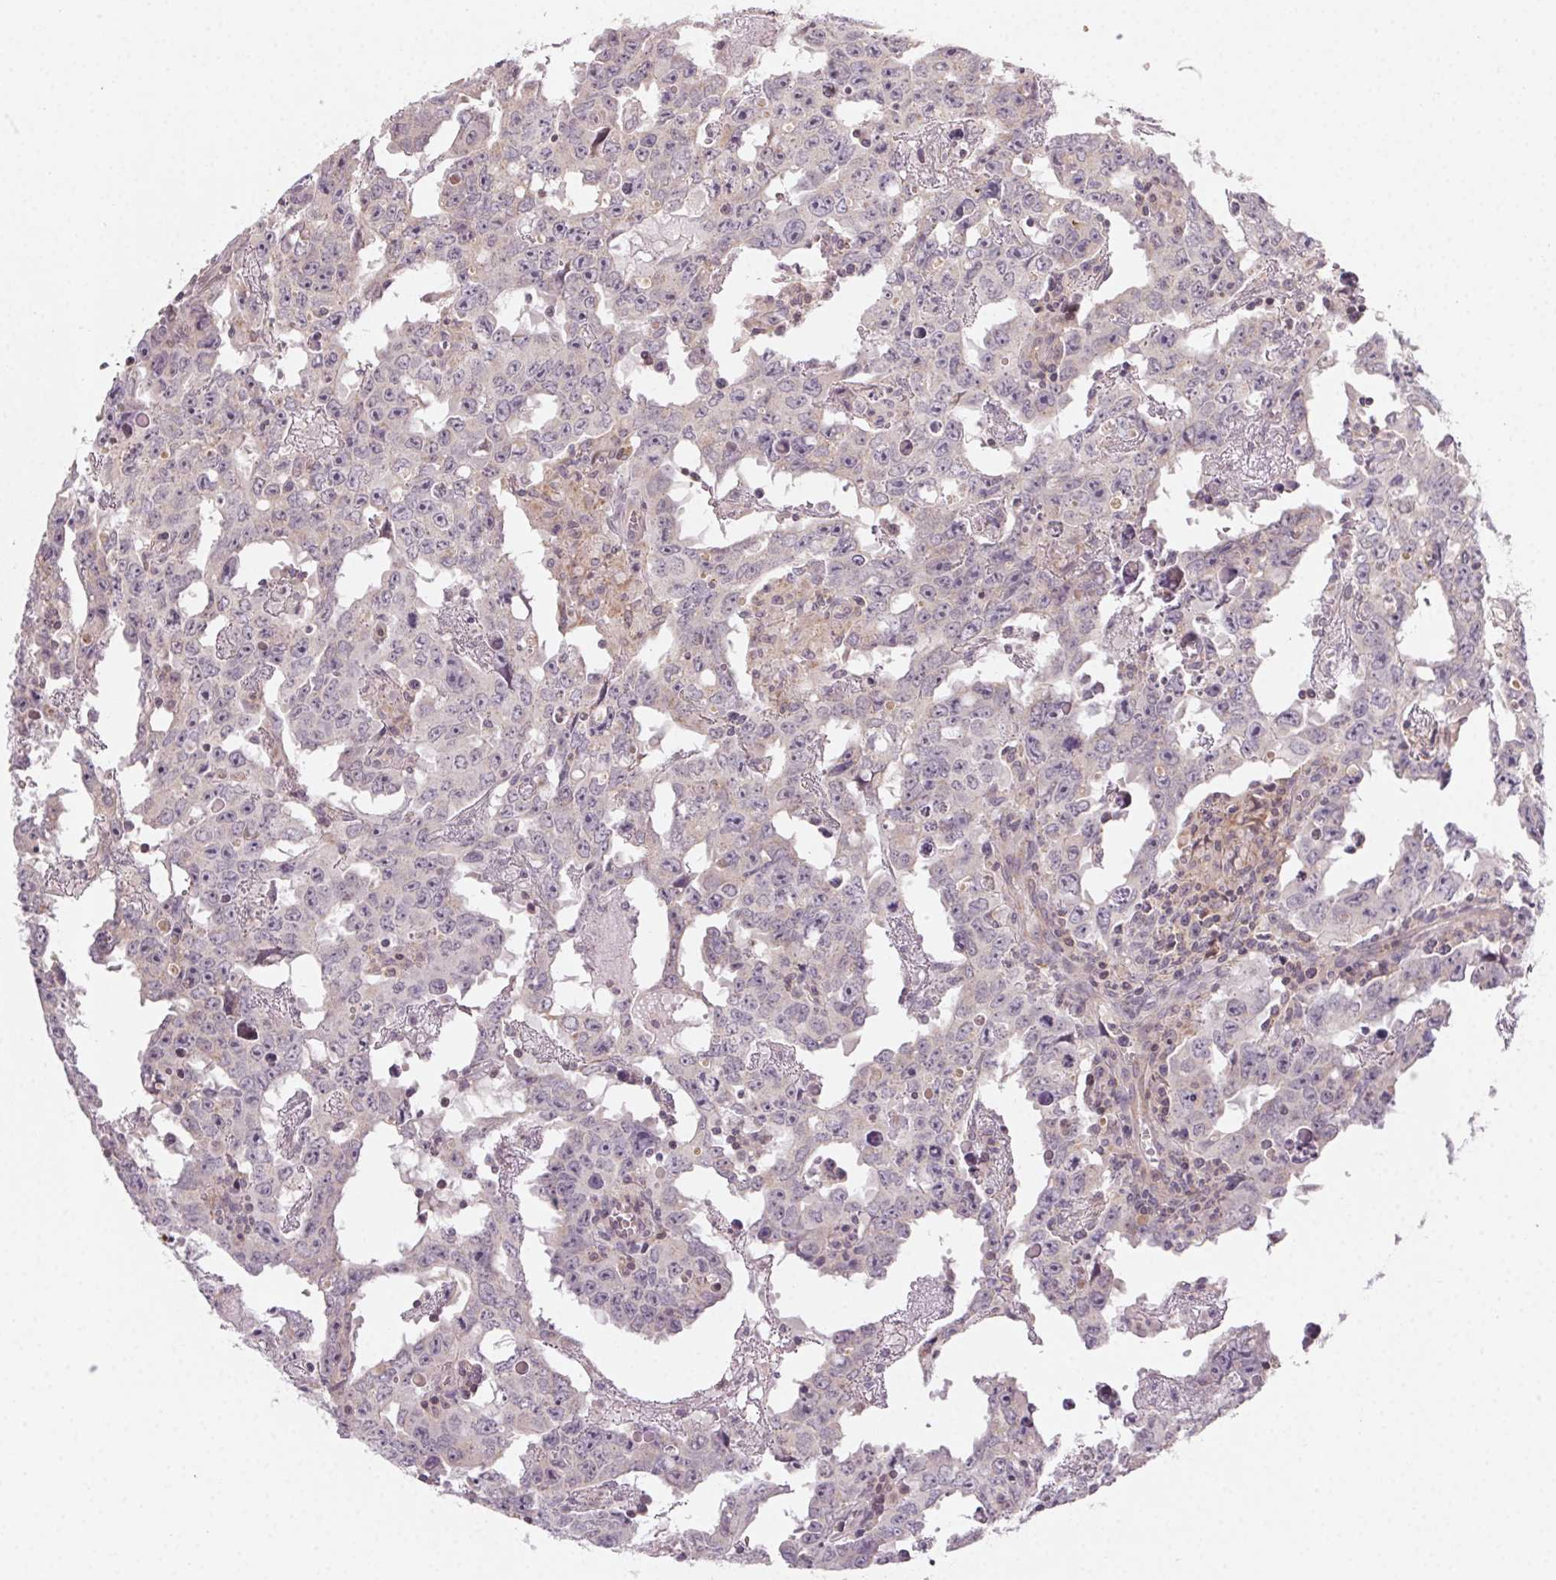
{"staining": {"intensity": "negative", "quantity": "none", "location": "none"}, "tissue": "testis cancer", "cell_type": "Tumor cells", "image_type": "cancer", "snomed": [{"axis": "morphology", "description": "Carcinoma, Embryonal, NOS"}, {"axis": "topography", "description": "Testis"}], "caption": "The micrograph shows no significant positivity in tumor cells of testis cancer (embryonal carcinoma).", "gene": "NCOA4", "patient": {"sex": "male", "age": 22}}